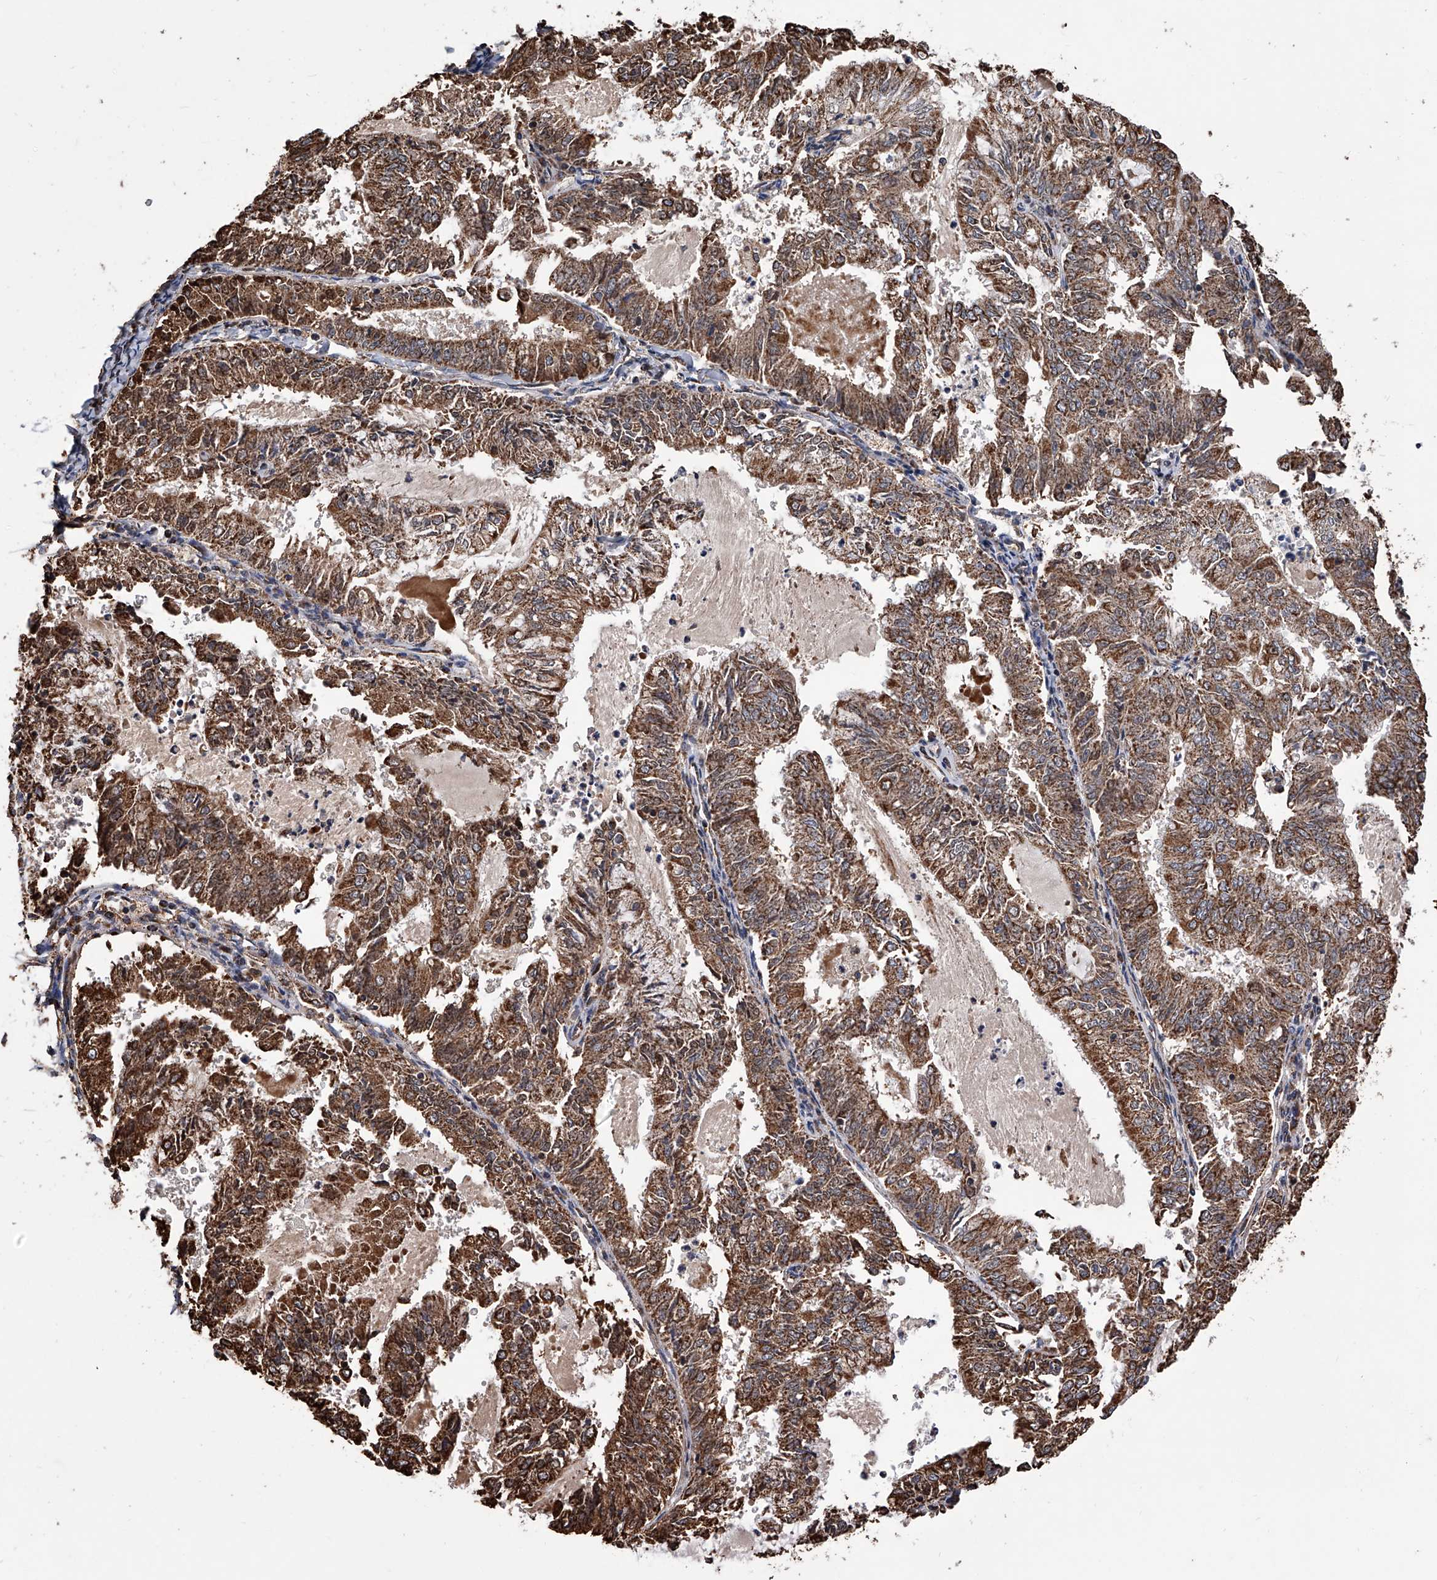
{"staining": {"intensity": "moderate", "quantity": ">75%", "location": "cytoplasmic/membranous"}, "tissue": "endometrial cancer", "cell_type": "Tumor cells", "image_type": "cancer", "snomed": [{"axis": "morphology", "description": "Adenocarcinoma, NOS"}, {"axis": "topography", "description": "Endometrium"}], "caption": "Endometrial cancer (adenocarcinoma) tissue demonstrates moderate cytoplasmic/membranous staining in about >75% of tumor cells The protein is shown in brown color, while the nuclei are stained blue.", "gene": "SMPDL3A", "patient": {"sex": "female", "age": 57}}